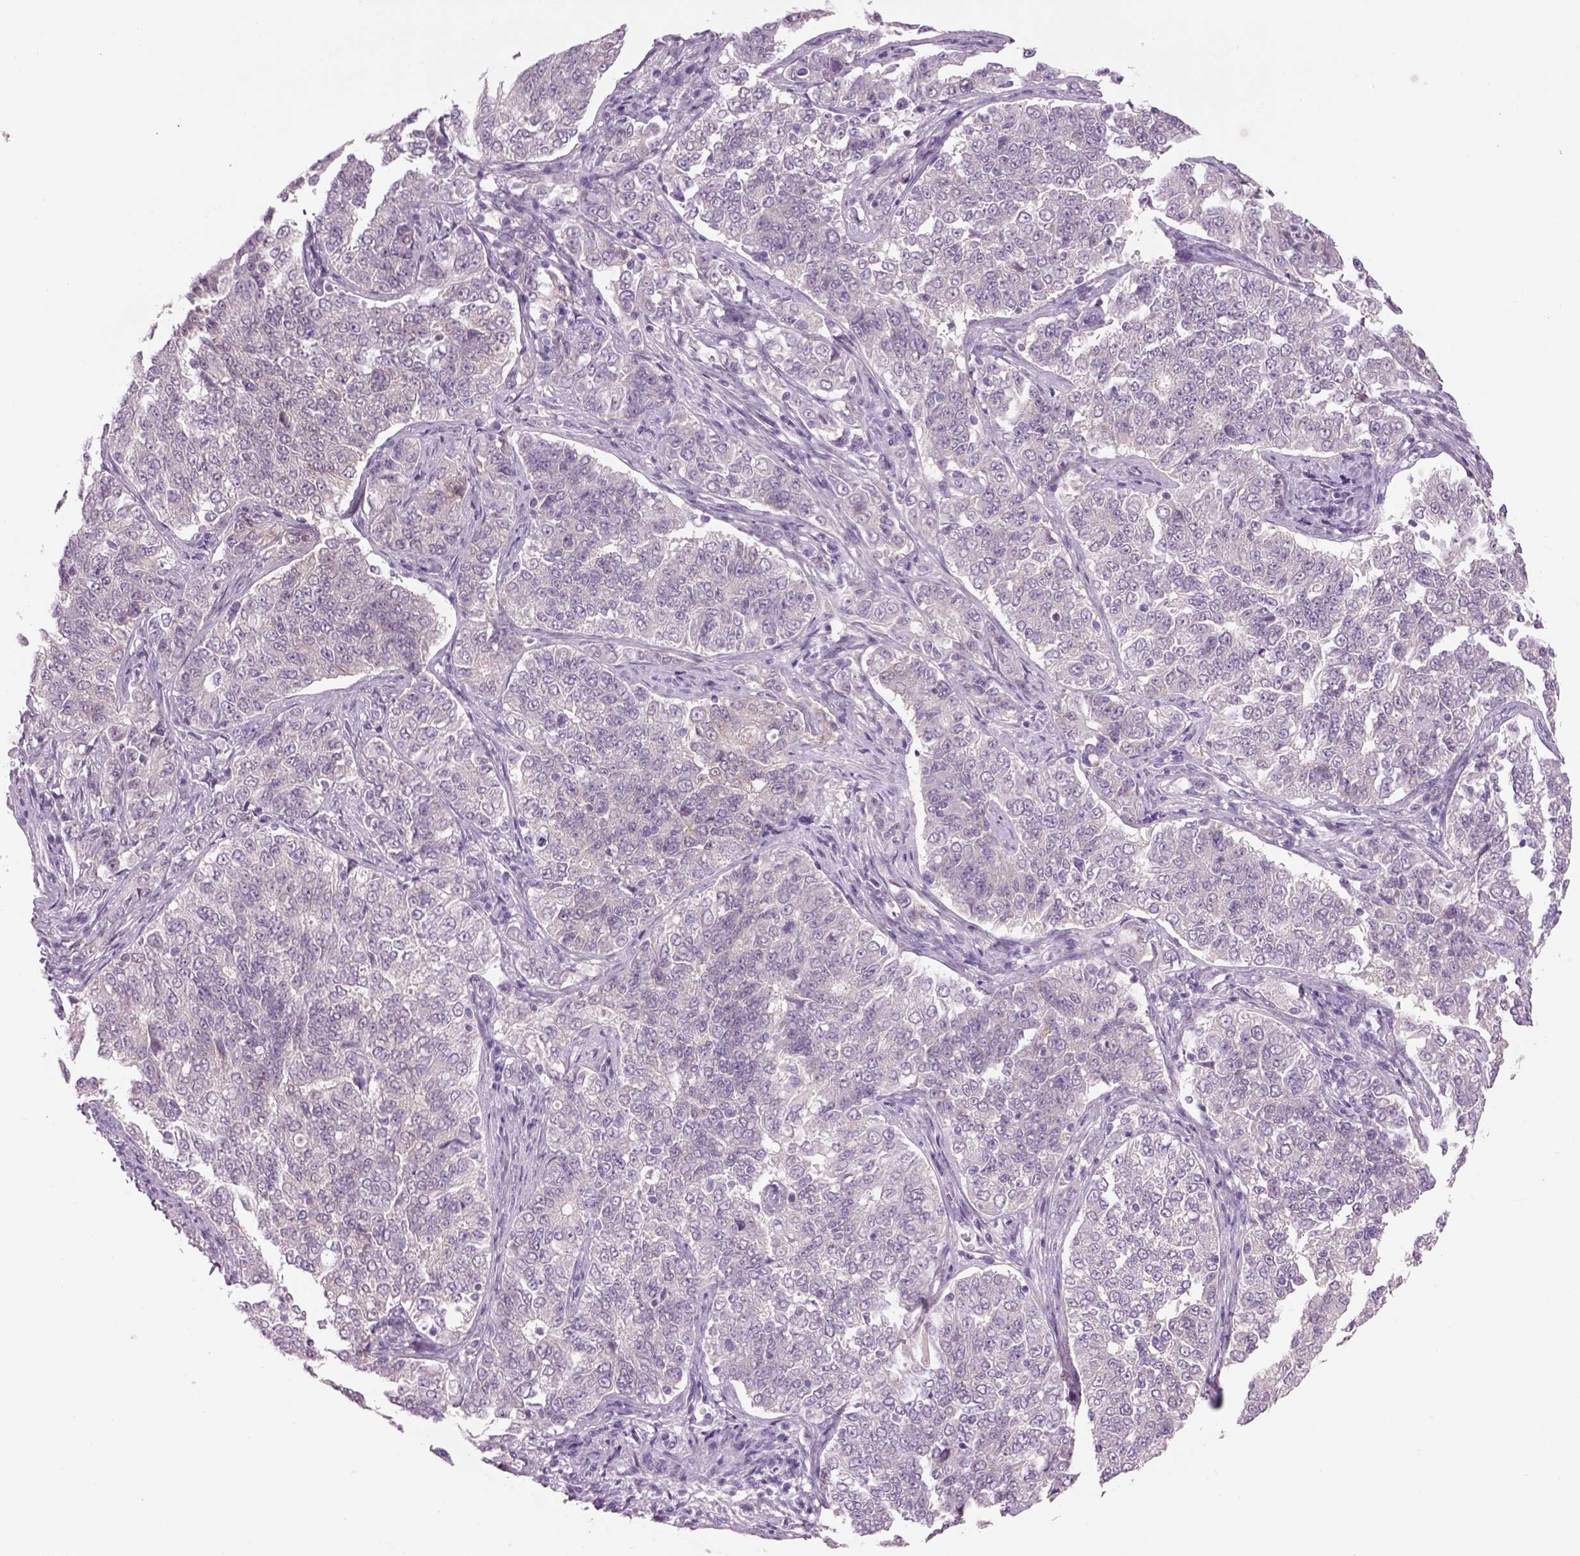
{"staining": {"intensity": "negative", "quantity": "none", "location": "none"}, "tissue": "endometrial cancer", "cell_type": "Tumor cells", "image_type": "cancer", "snomed": [{"axis": "morphology", "description": "Adenocarcinoma, NOS"}, {"axis": "topography", "description": "Endometrium"}], "caption": "There is no significant staining in tumor cells of endometrial cancer.", "gene": "MDH1B", "patient": {"sex": "female", "age": 43}}